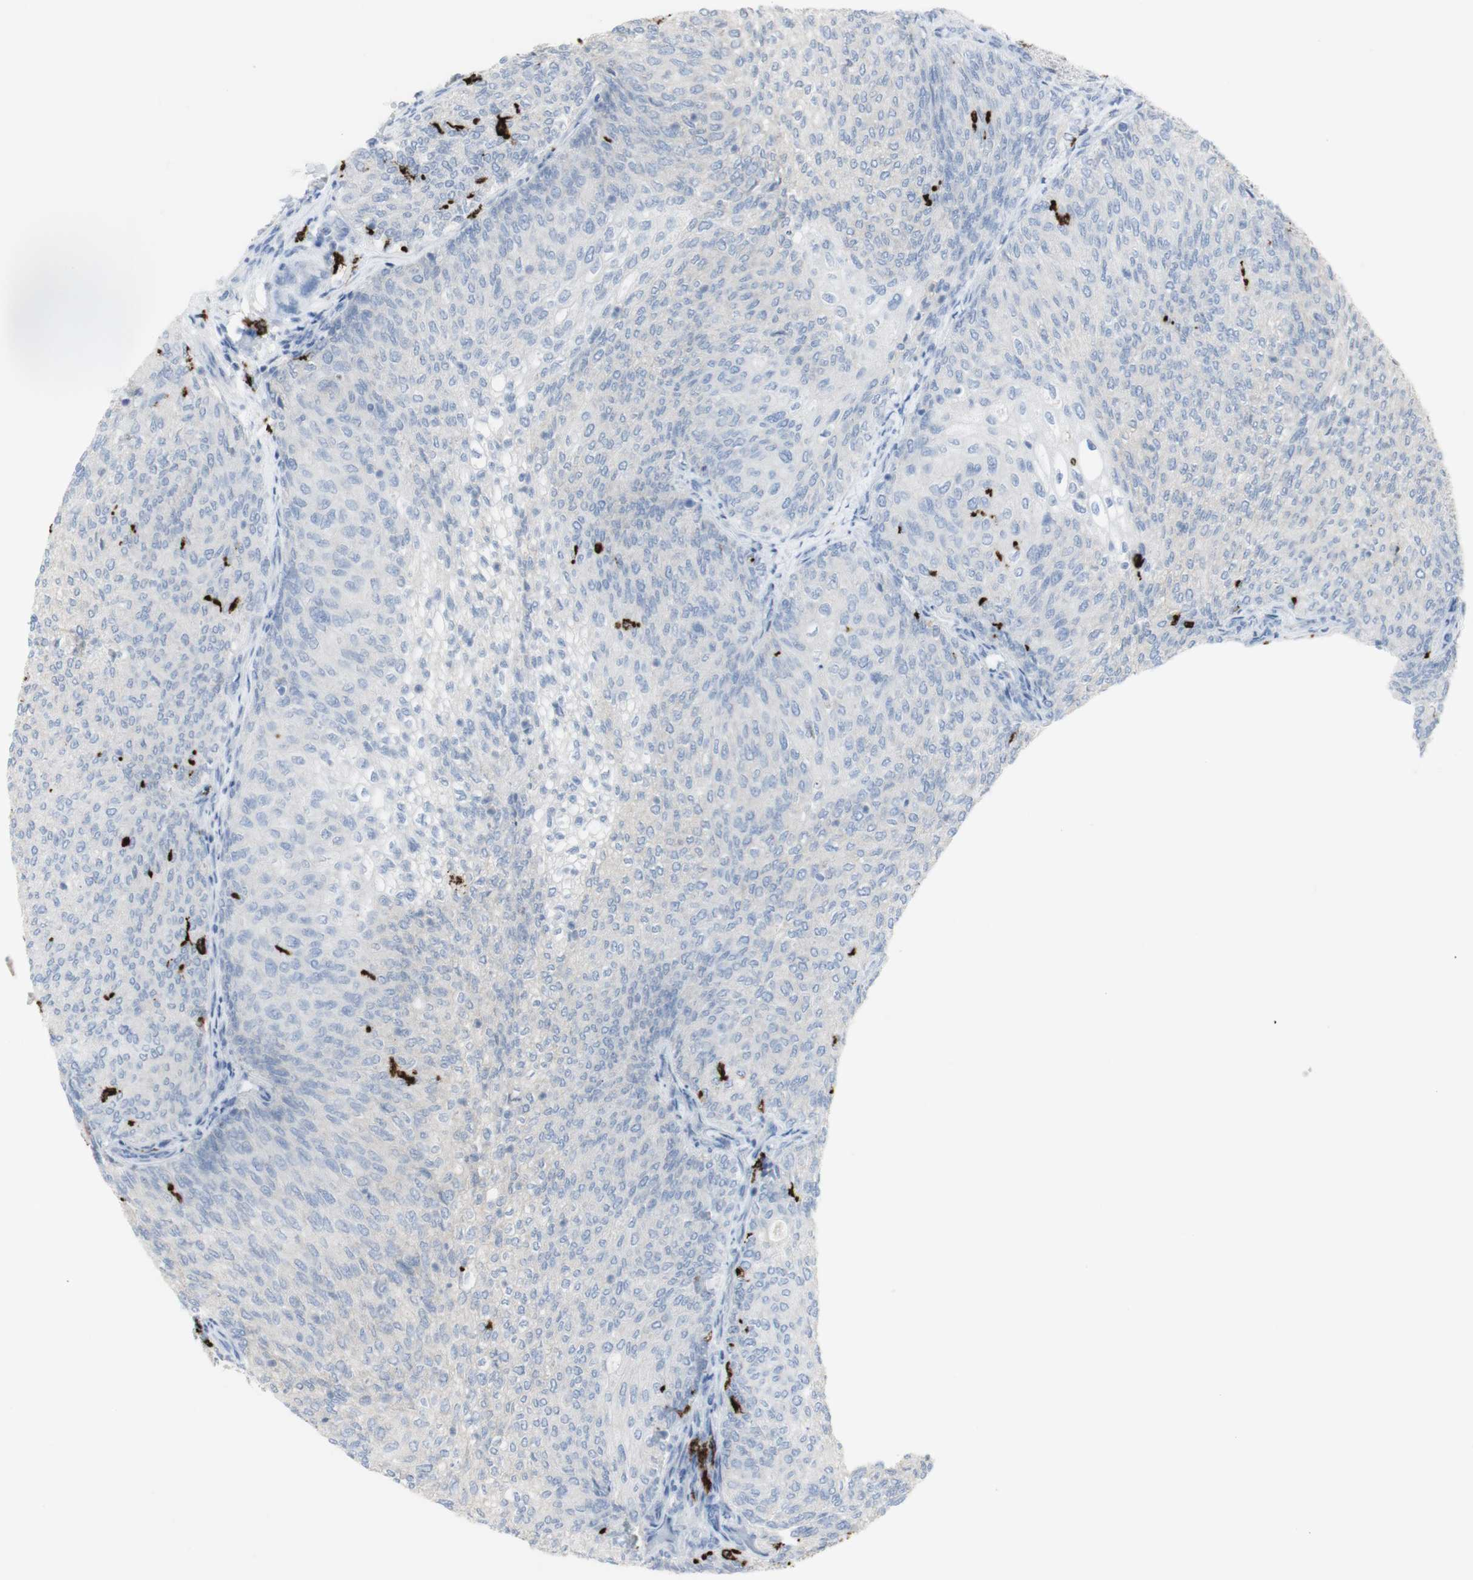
{"staining": {"intensity": "negative", "quantity": "none", "location": "none"}, "tissue": "urothelial cancer", "cell_type": "Tumor cells", "image_type": "cancer", "snomed": [{"axis": "morphology", "description": "Urothelial carcinoma, Low grade"}, {"axis": "topography", "description": "Urinary bladder"}], "caption": "The image reveals no significant staining in tumor cells of low-grade urothelial carcinoma. The staining was performed using DAB to visualize the protein expression in brown, while the nuclei were stained in blue with hematoxylin (Magnification: 20x).", "gene": "CD207", "patient": {"sex": "female", "age": 79}}